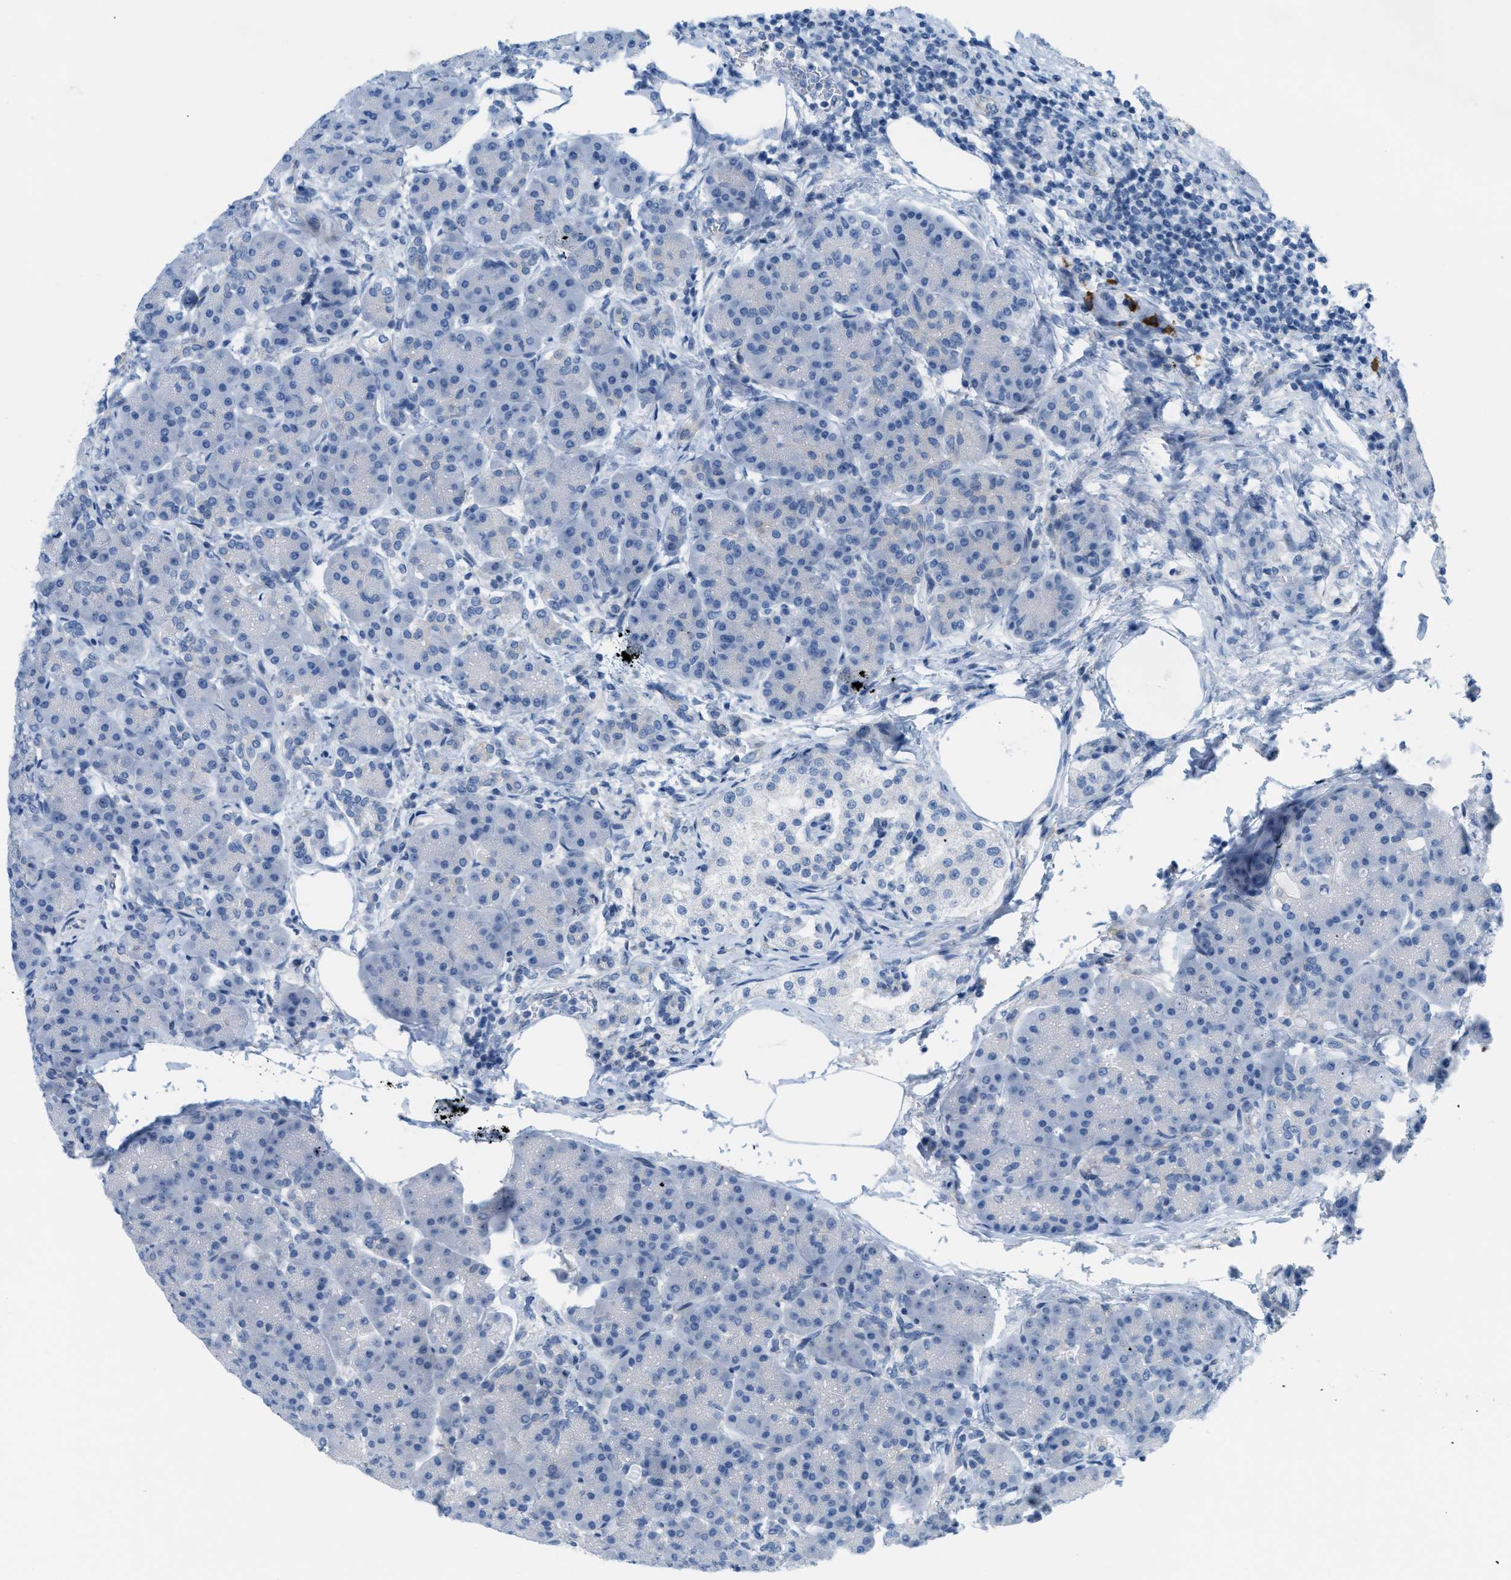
{"staining": {"intensity": "negative", "quantity": "none", "location": "none"}, "tissue": "pancreas", "cell_type": "Exocrine glandular cells", "image_type": "normal", "snomed": [{"axis": "morphology", "description": "Normal tissue, NOS"}, {"axis": "topography", "description": "Pancreas"}], "caption": "There is no significant expression in exocrine glandular cells of pancreas. (Stains: DAB immunohistochemistry with hematoxylin counter stain, Microscopy: brightfield microscopy at high magnification).", "gene": "ASGR1", "patient": {"sex": "female", "age": 70}}